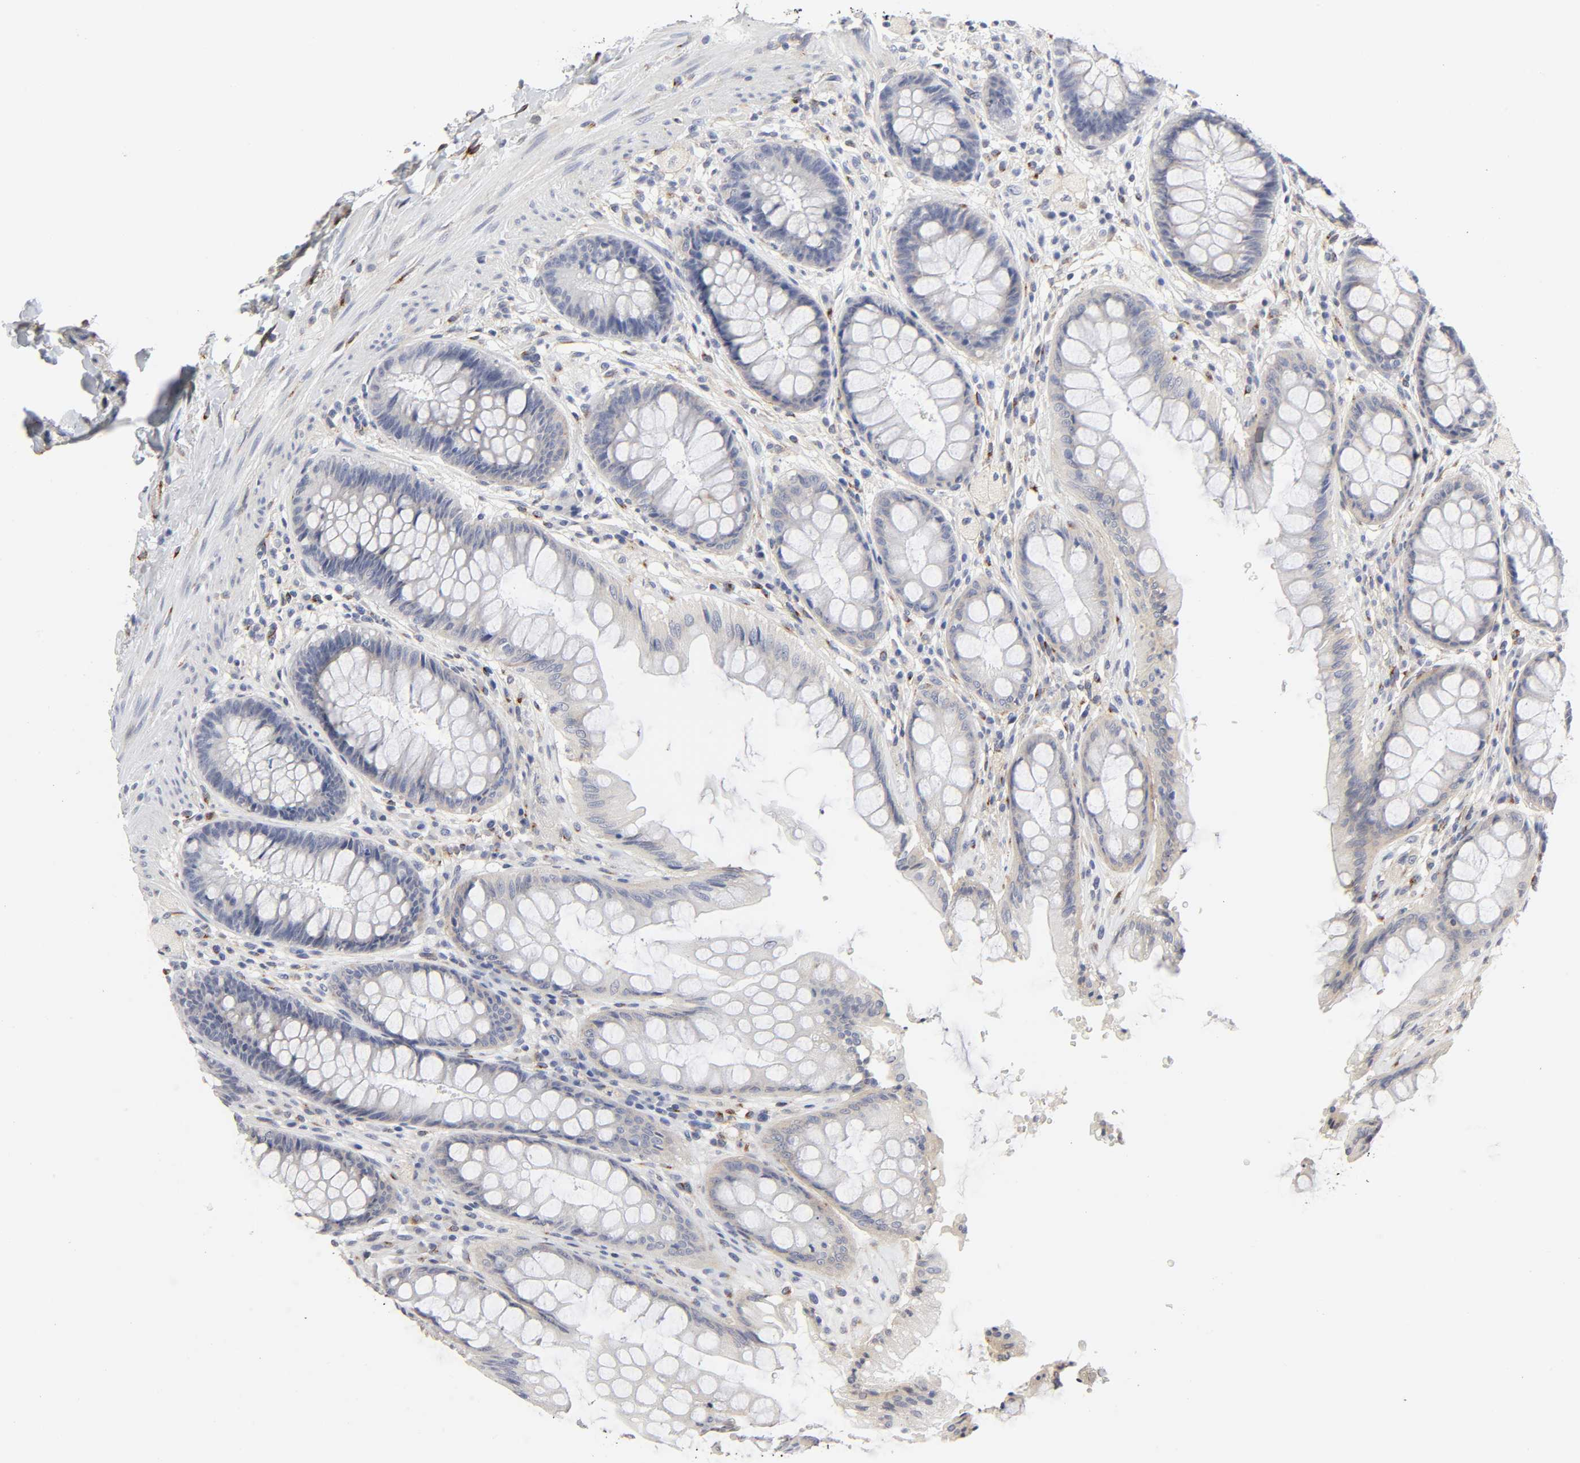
{"staining": {"intensity": "negative", "quantity": "none", "location": "none"}, "tissue": "rectum", "cell_type": "Glandular cells", "image_type": "normal", "snomed": [{"axis": "morphology", "description": "Normal tissue, NOS"}, {"axis": "topography", "description": "Rectum"}], "caption": "DAB (3,3'-diaminobenzidine) immunohistochemical staining of normal rectum demonstrates no significant positivity in glandular cells. The staining is performed using DAB brown chromogen with nuclei counter-stained in using hematoxylin.", "gene": "LRP1", "patient": {"sex": "female", "age": 46}}